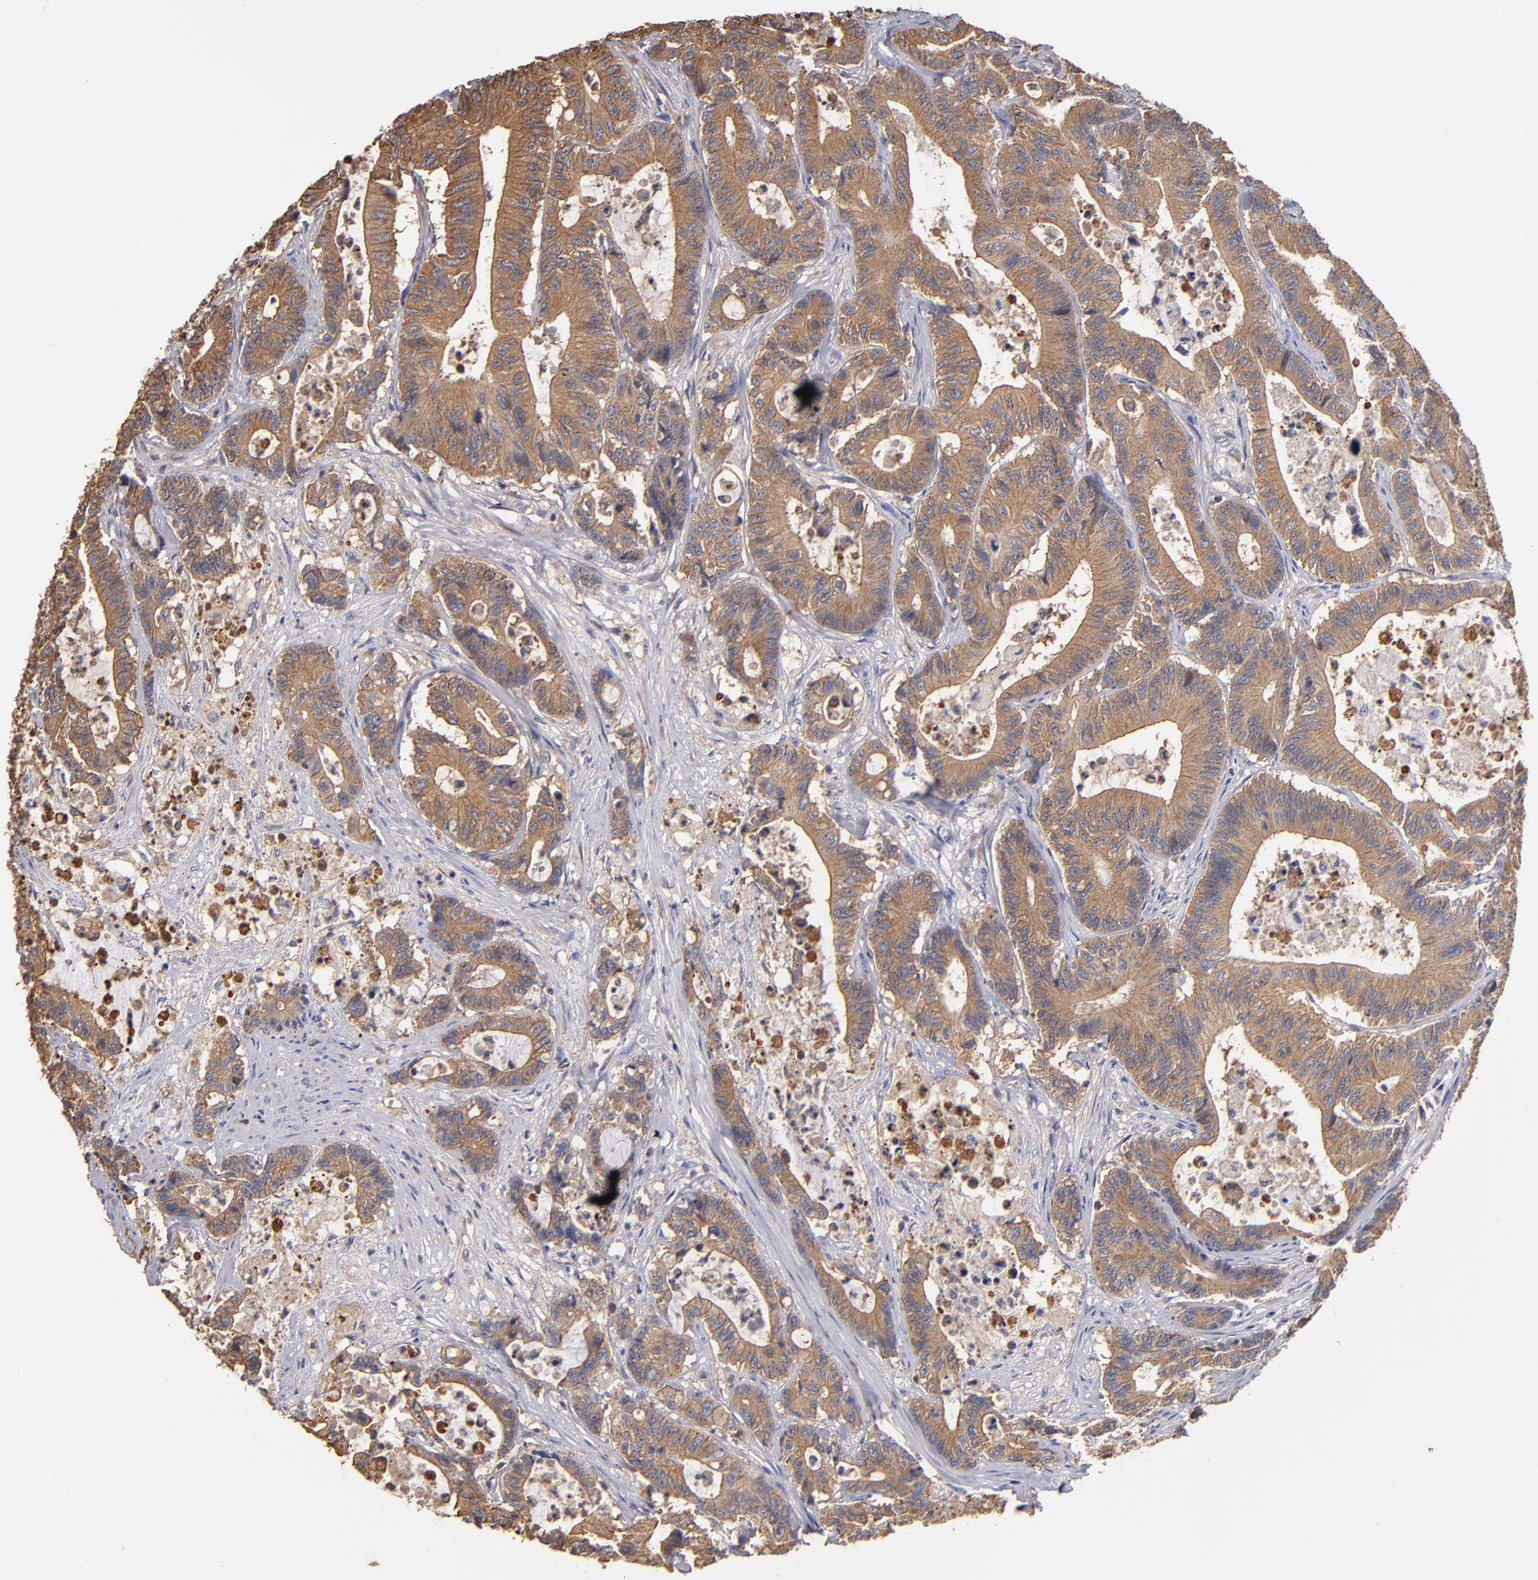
{"staining": {"intensity": "moderate", "quantity": ">75%", "location": "cytoplasmic/membranous"}, "tissue": "colorectal cancer", "cell_type": "Tumor cells", "image_type": "cancer", "snomed": [{"axis": "morphology", "description": "Adenocarcinoma, NOS"}, {"axis": "topography", "description": "Colon"}], "caption": "Immunohistochemistry (IHC) image of neoplastic tissue: human colorectal cancer stained using immunohistochemistry shows medium levels of moderate protein expression localized specifically in the cytoplasmic/membranous of tumor cells, appearing as a cytoplasmic/membranous brown color.", "gene": "ESYT2", "patient": {"sex": "female", "age": 84}}